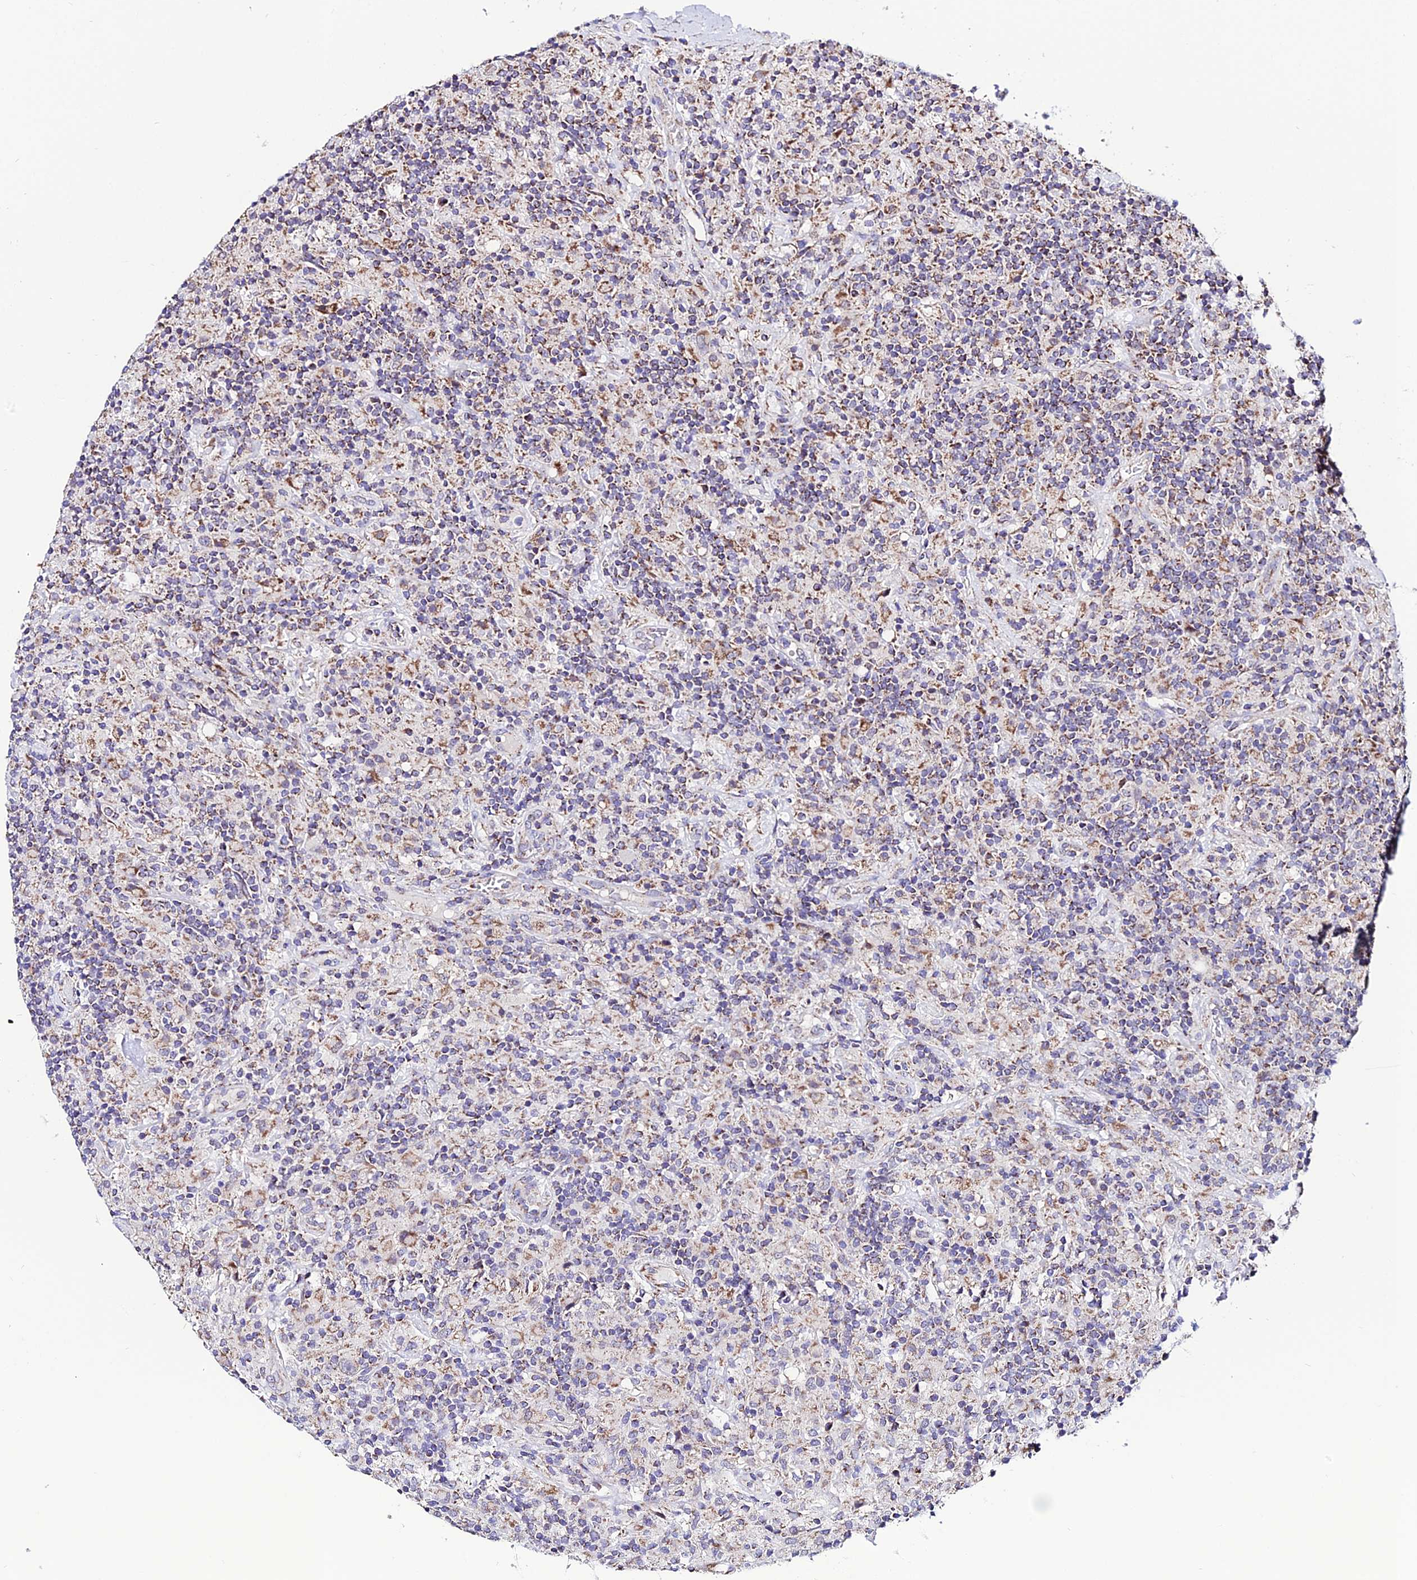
{"staining": {"intensity": "moderate", "quantity": "25%-75%", "location": "cytoplasmic/membranous"}, "tissue": "lymphoma", "cell_type": "Tumor cells", "image_type": "cancer", "snomed": [{"axis": "morphology", "description": "Hodgkin's disease, NOS"}, {"axis": "topography", "description": "Lymph node"}], "caption": "IHC histopathology image of neoplastic tissue: Hodgkin's disease stained using immunohistochemistry reveals medium levels of moderate protein expression localized specifically in the cytoplasmic/membranous of tumor cells, appearing as a cytoplasmic/membranous brown color.", "gene": "PSMD2", "patient": {"sex": "male", "age": 70}}